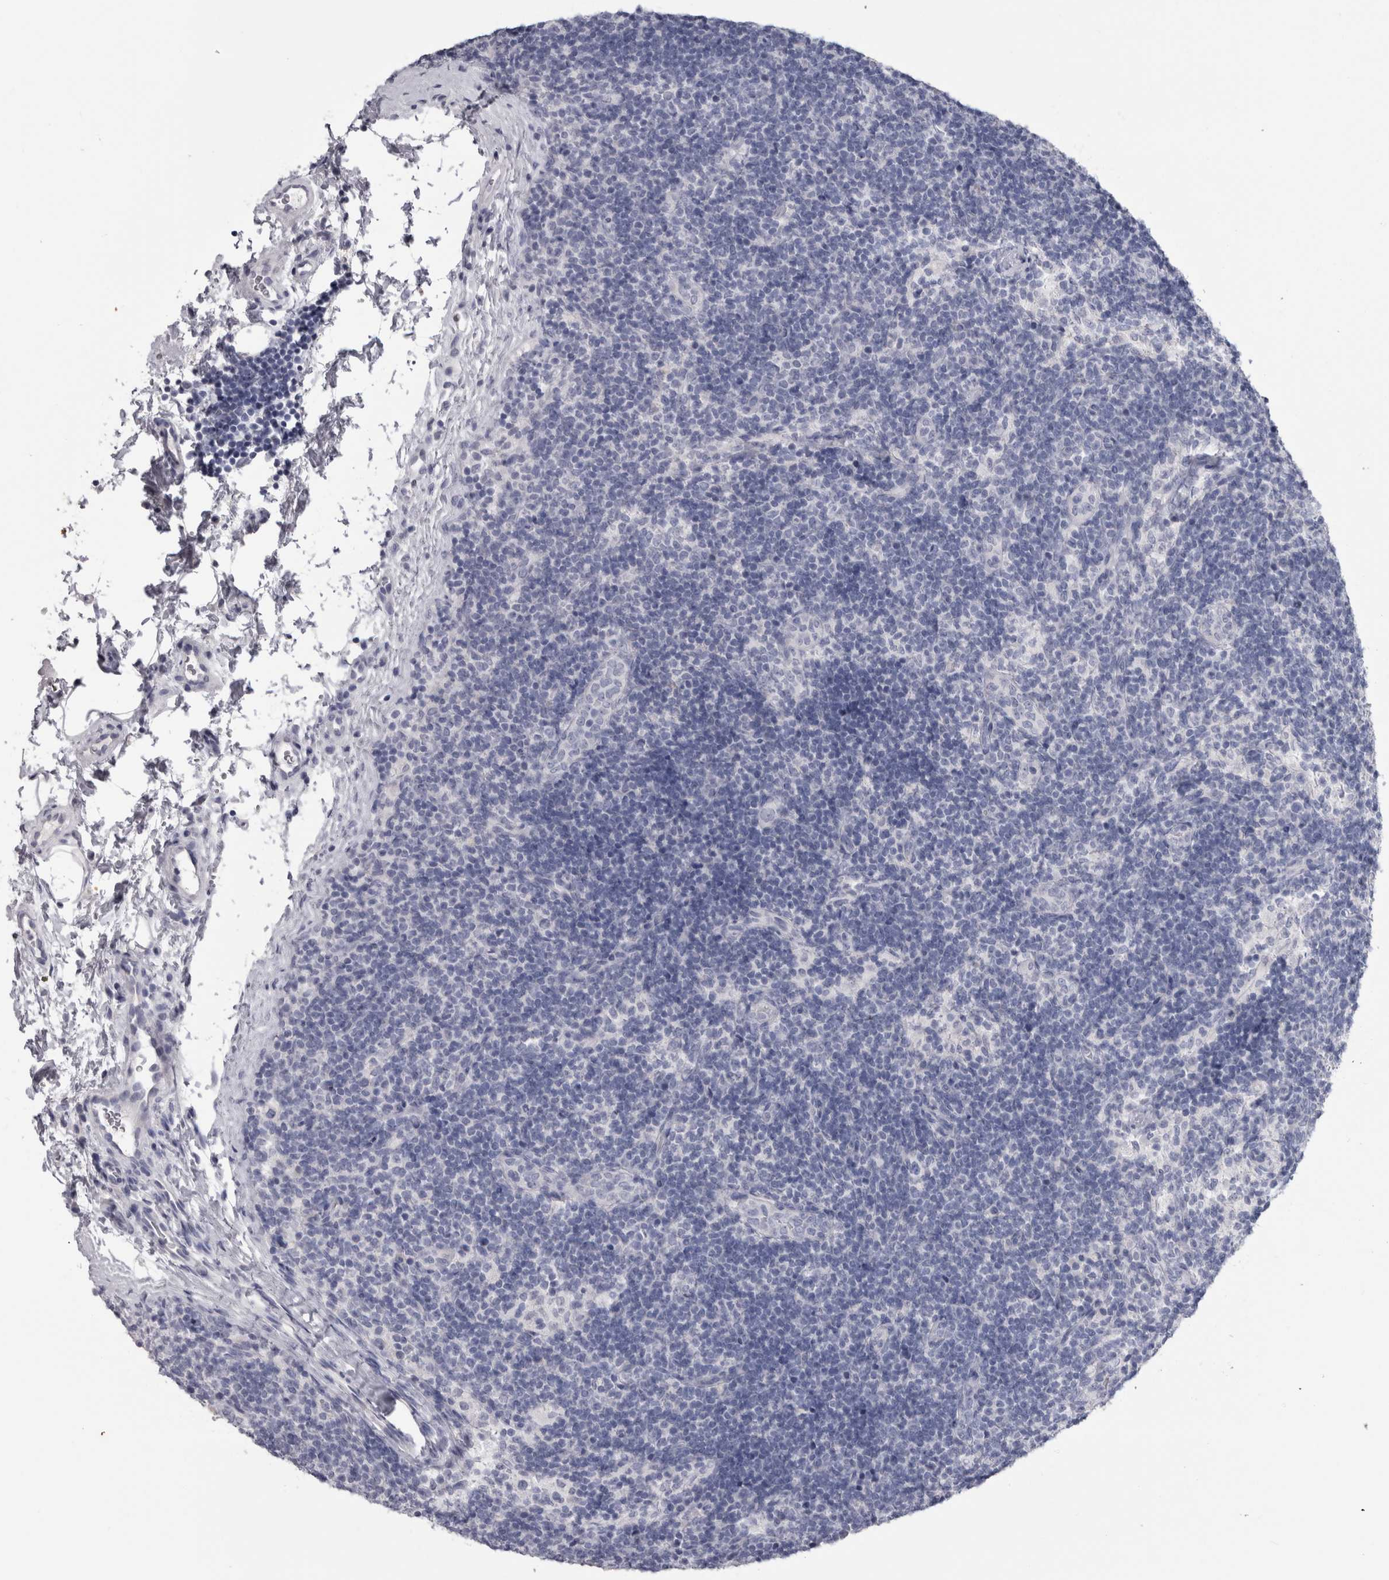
{"staining": {"intensity": "negative", "quantity": "none", "location": "none"}, "tissue": "lymph node", "cell_type": "Germinal center cells", "image_type": "normal", "snomed": [{"axis": "morphology", "description": "Normal tissue, NOS"}, {"axis": "topography", "description": "Lymph node"}], "caption": "This is a image of immunohistochemistry staining of normal lymph node, which shows no staining in germinal center cells.", "gene": "MSMB", "patient": {"sex": "female", "age": 22}}